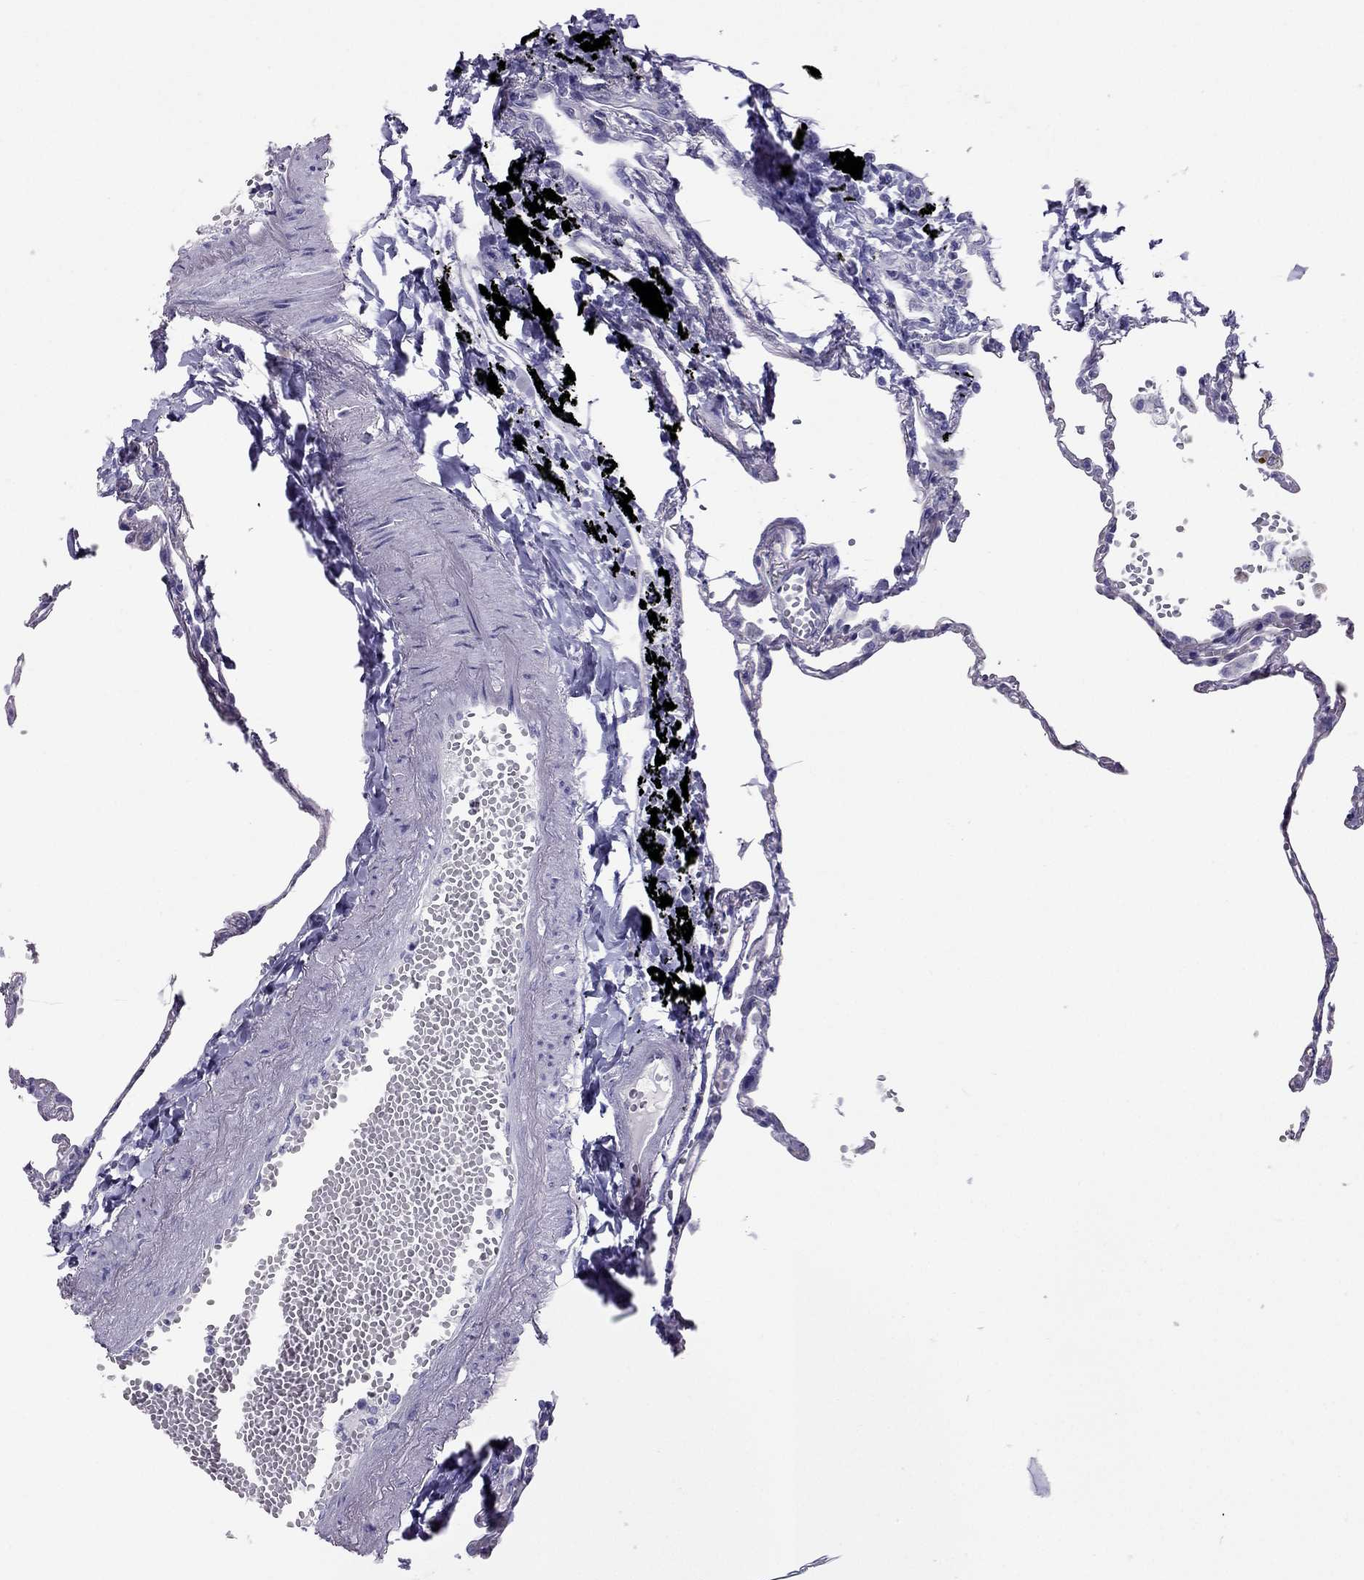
{"staining": {"intensity": "negative", "quantity": "none", "location": "none"}, "tissue": "lung", "cell_type": "Alveolar cells", "image_type": "normal", "snomed": [{"axis": "morphology", "description": "Normal tissue, NOS"}, {"axis": "topography", "description": "Lung"}], "caption": "DAB immunohistochemical staining of normal lung displays no significant expression in alveolar cells. The staining was performed using DAB to visualize the protein expression in brown, while the nuclei were stained in blue with hematoxylin (Magnification: 20x).", "gene": "PDE6A", "patient": {"sex": "male", "age": 78}}